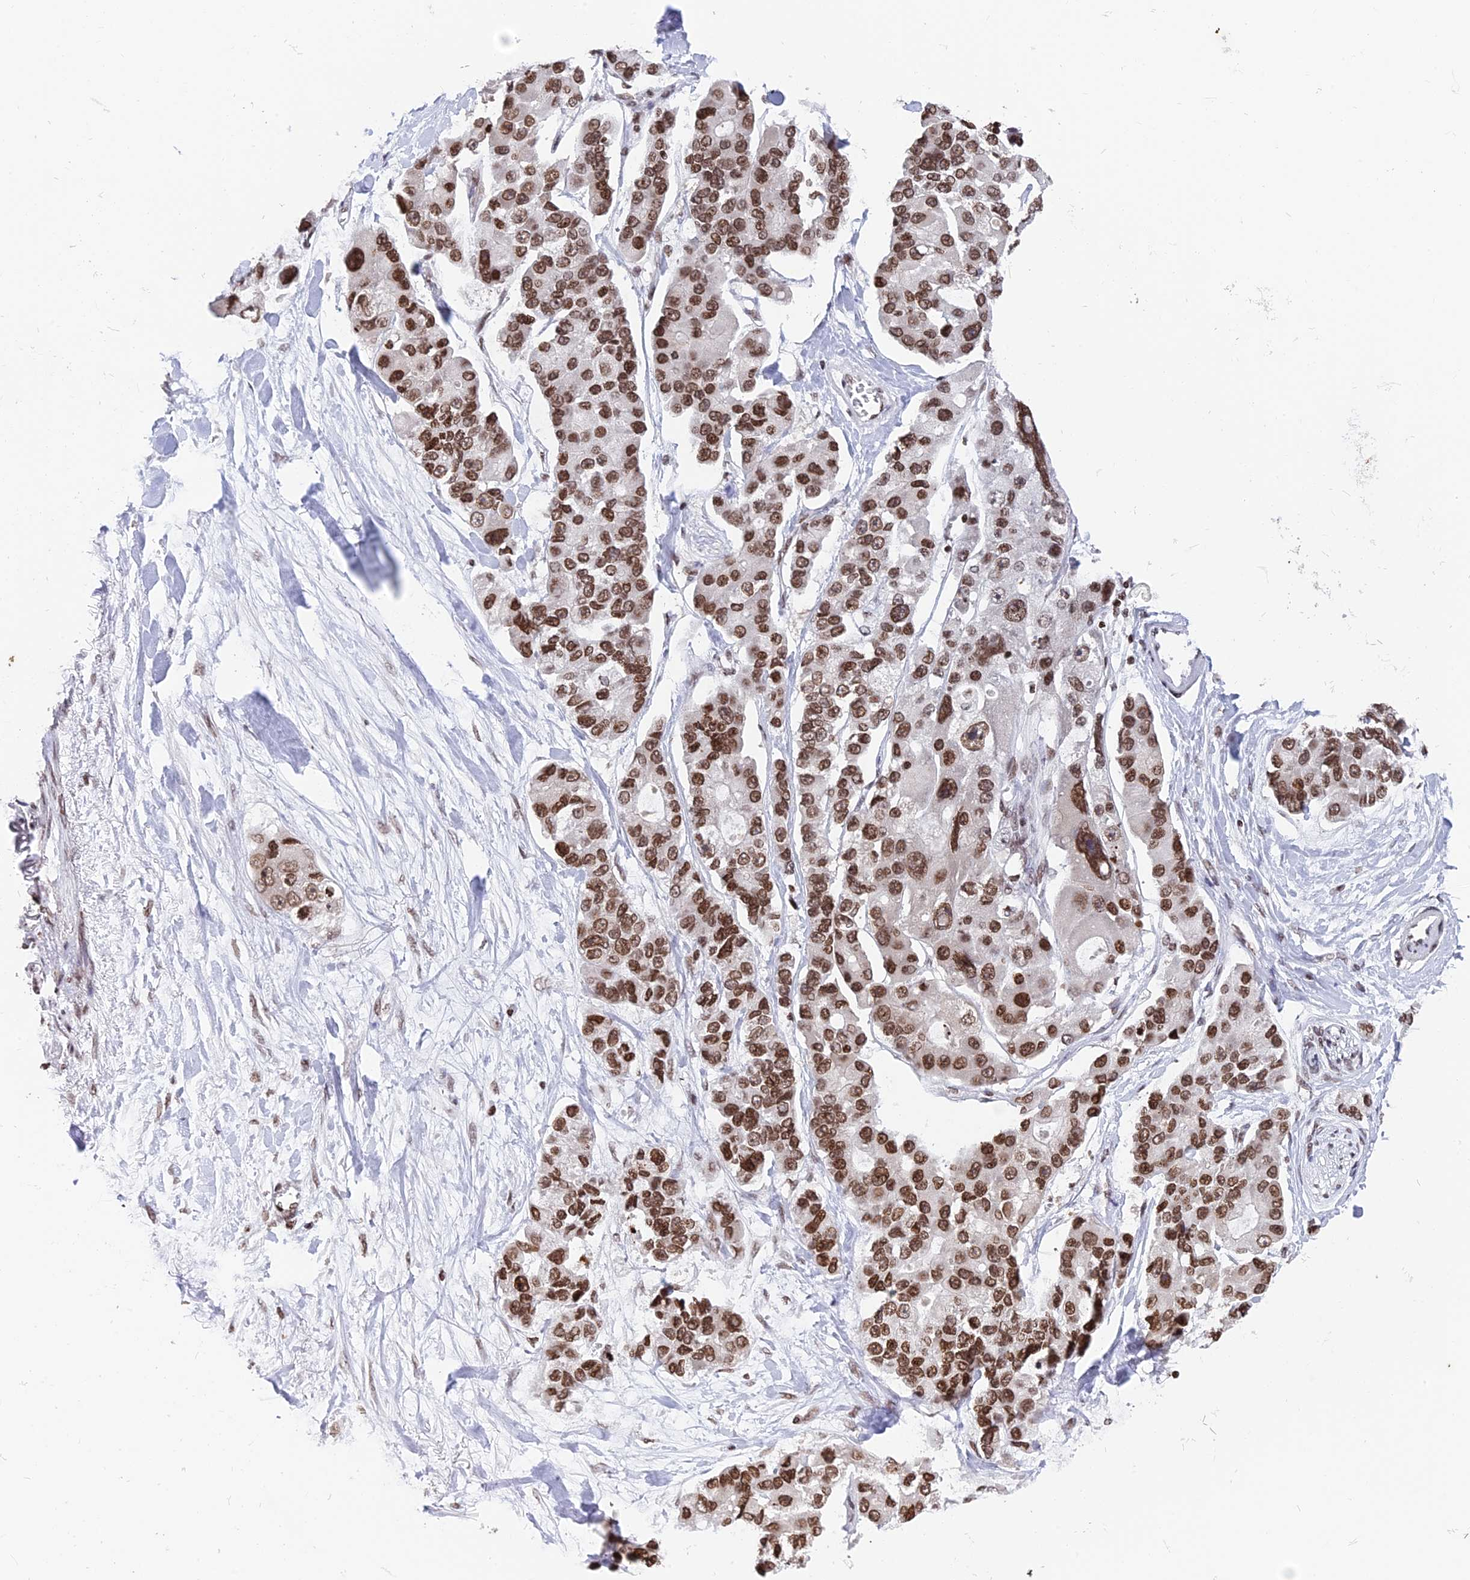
{"staining": {"intensity": "moderate", "quantity": ">75%", "location": "nuclear"}, "tissue": "lung cancer", "cell_type": "Tumor cells", "image_type": "cancer", "snomed": [{"axis": "morphology", "description": "Adenocarcinoma, NOS"}, {"axis": "topography", "description": "Lung"}], "caption": "A brown stain shows moderate nuclear expression of a protein in human lung adenocarcinoma tumor cells. (DAB (3,3'-diaminobenzidine) IHC, brown staining for protein, blue staining for nuclei).", "gene": "TET2", "patient": {"sex": "female", "age": 54}}